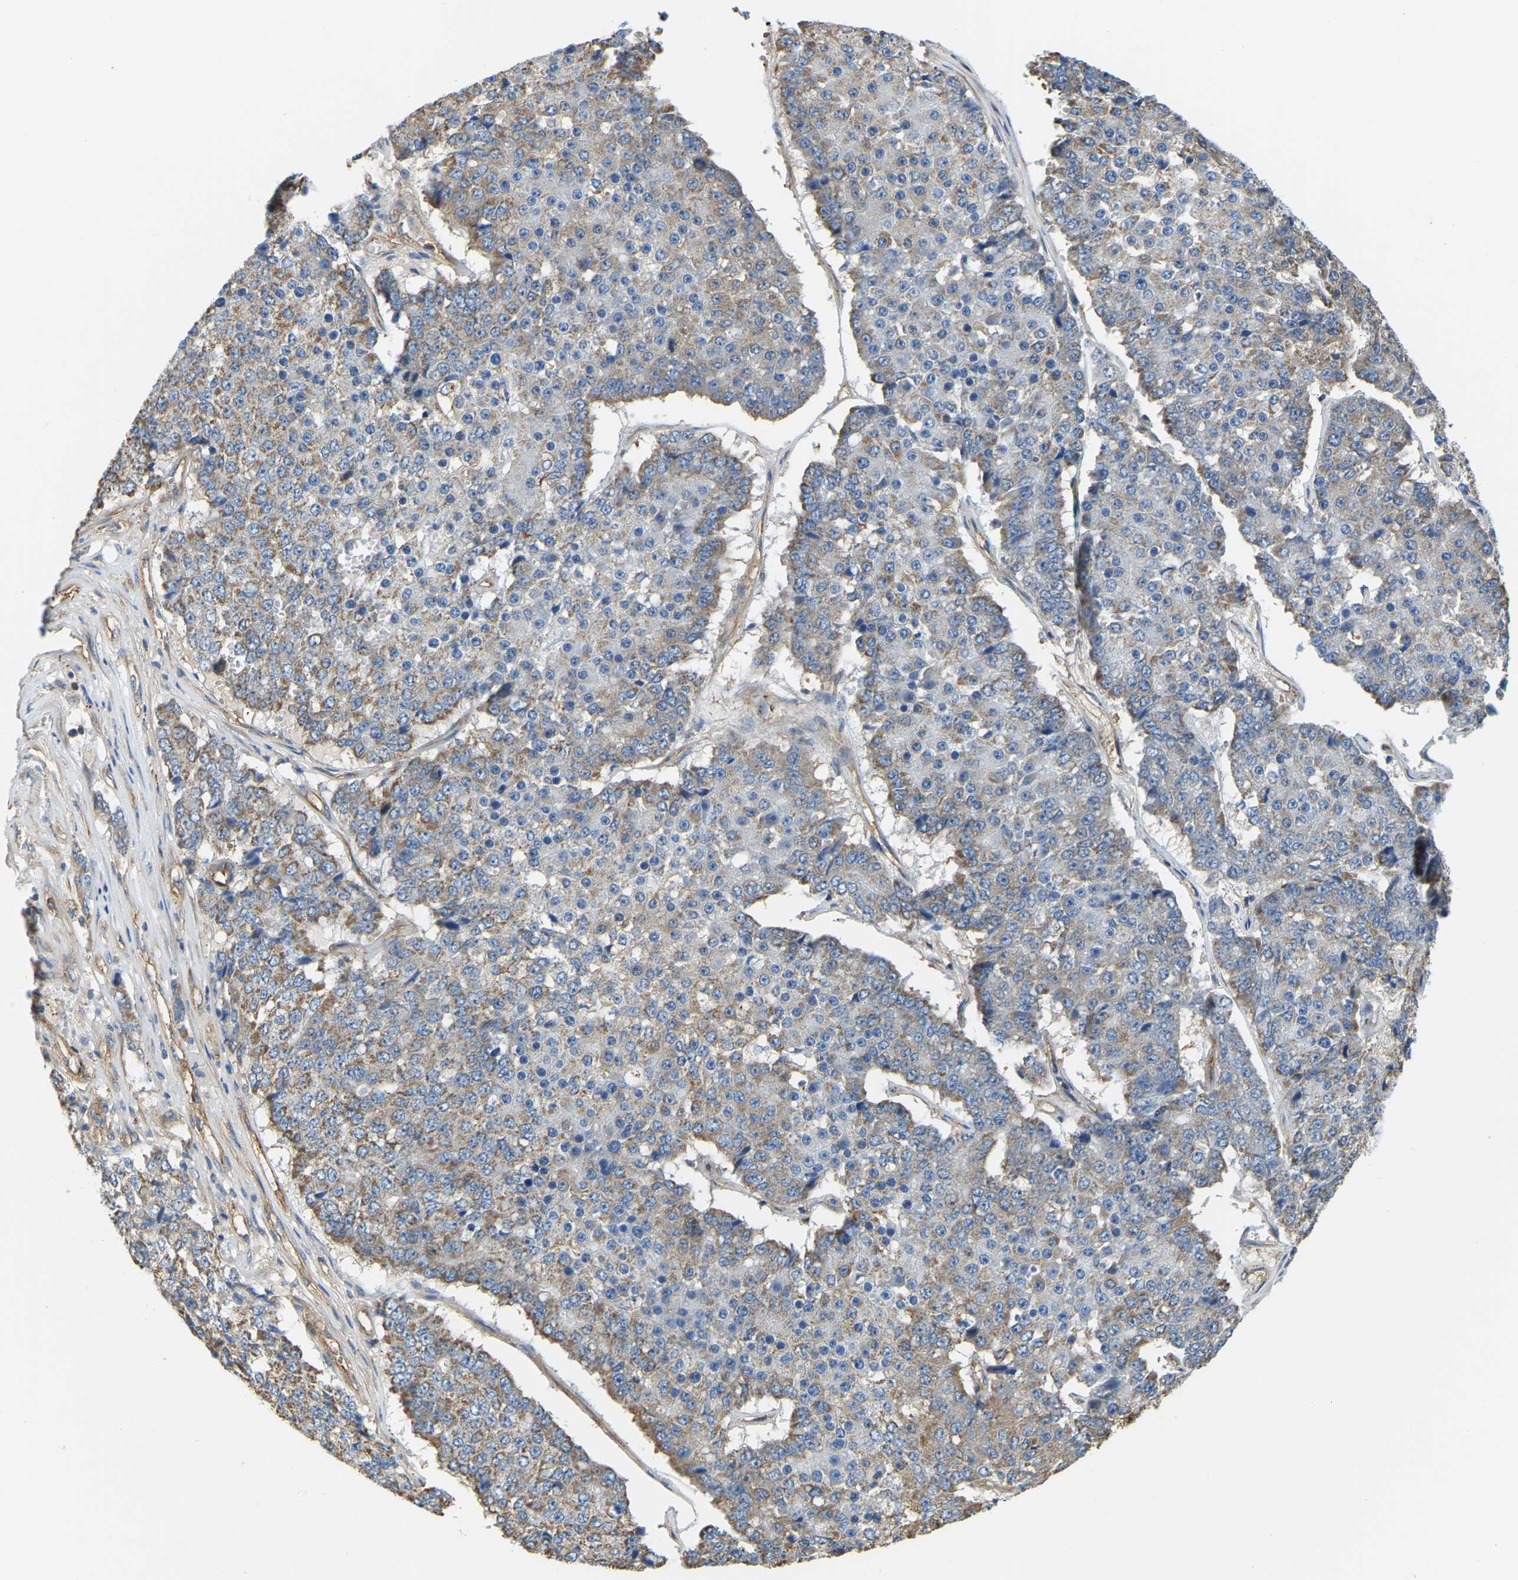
{"staining": {"intensity": "moderate", "quantity": "25%-75%", "location": "cytoplasmic/membranous"}, "tissue": "pancreatic cancer", "cell_type": "Tumor cells", "image_type": "cancer", "snomed": [{"axis": "morphology", "description": "Adenocarcinoma, NOS"}, {"axis": "topography", "description": "Pancreas"}], "caption": "The photomicrograph reveals staining of pancreatic adenocarcinoma, revealing moderate cytoplasmic/membranous protein positivity (brown color) within tumor cells. (IHC, brightfield microscopy, high magnification).", "gene": "AHNAK", "patient": {"sex": "male", "age": 50}}